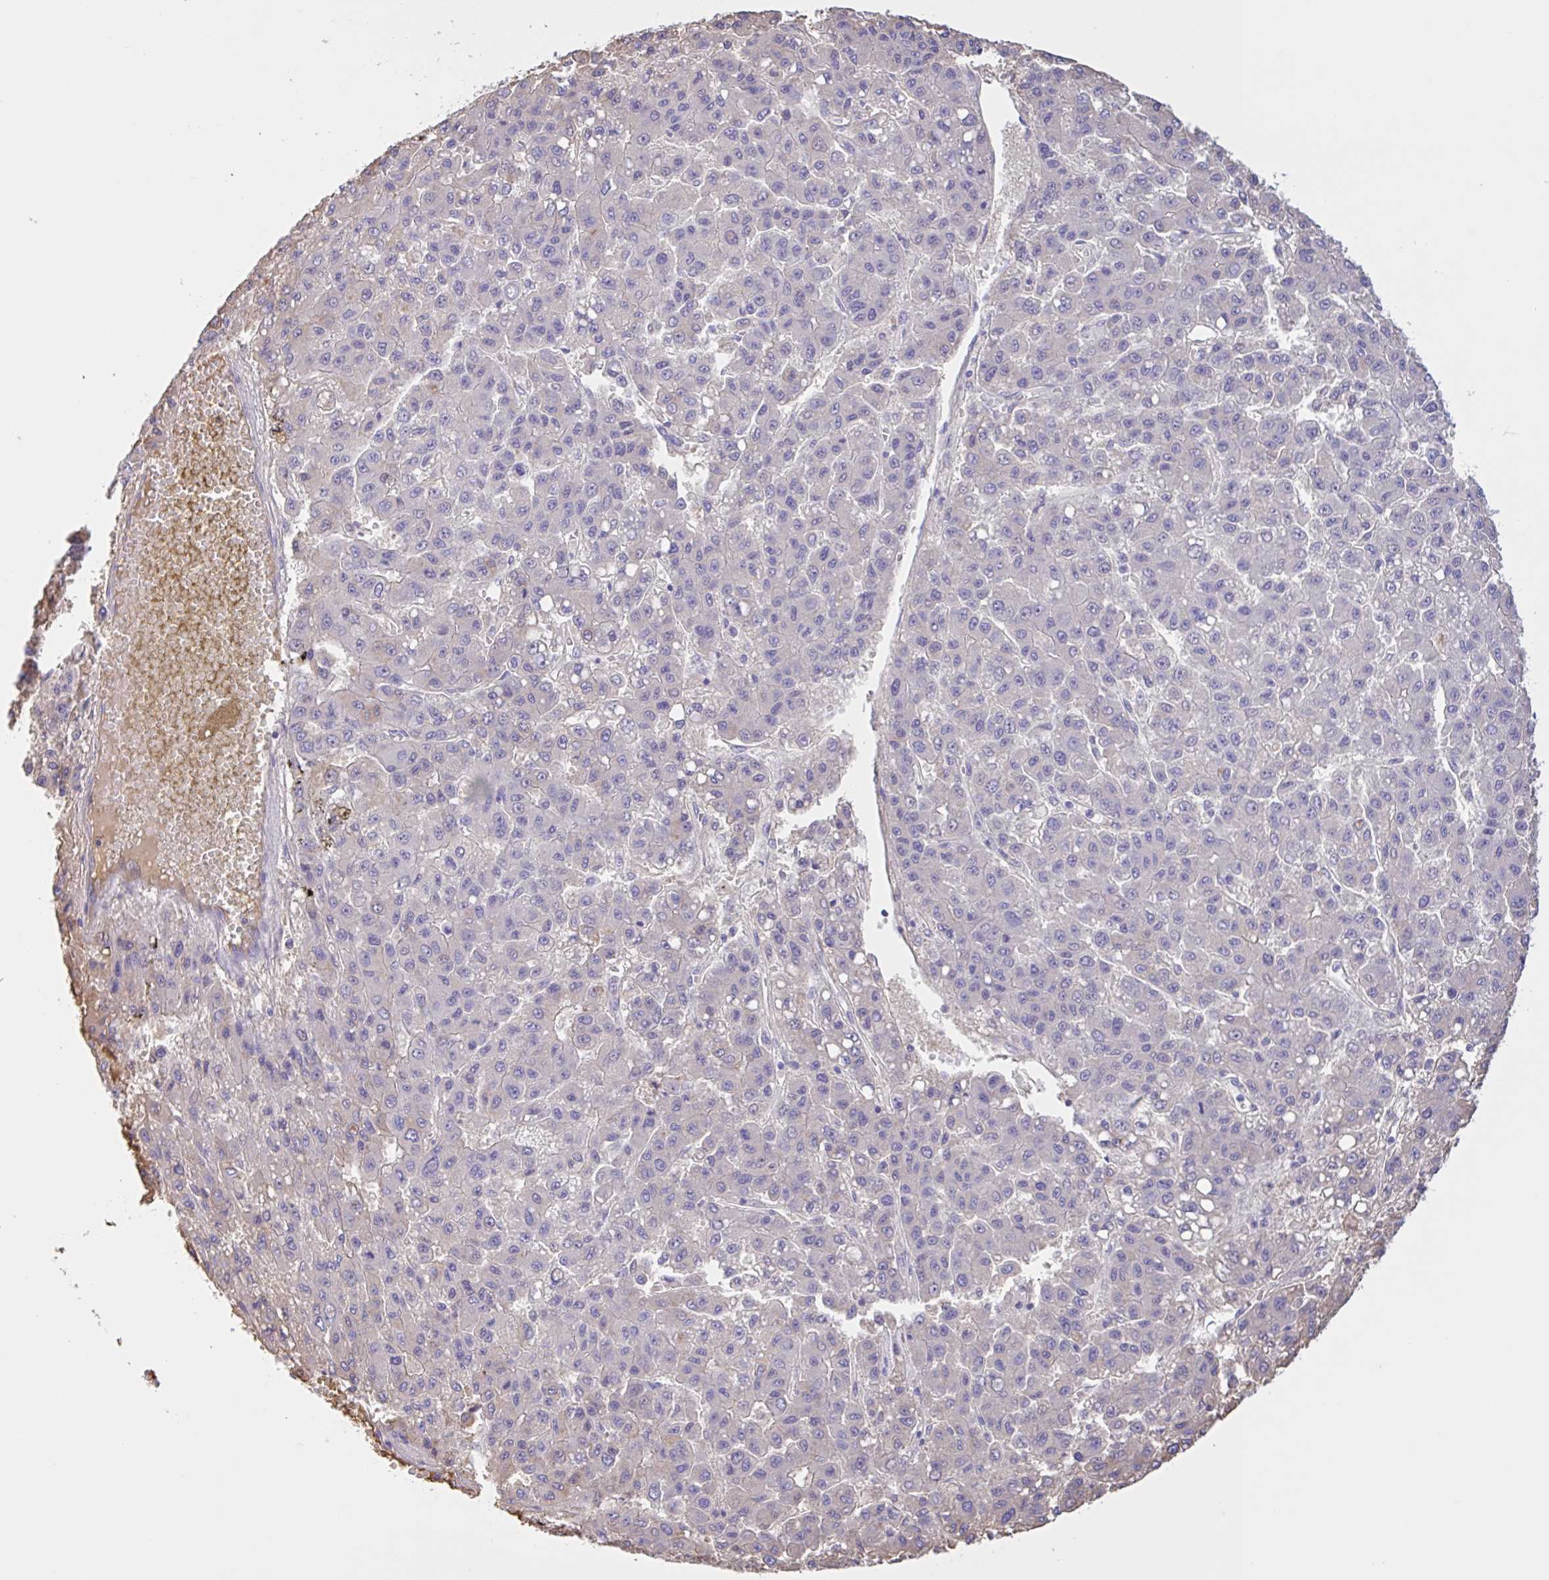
{"staining": {"intensity": "negative", "quantity": "none", "location": "none"}, "tissue": "liver cancer", "cell_type": "Tumor cells", "image_type": "cancer", "snomed": [{"axis": "morphology", "description": "Carcinoma, Hepatocellular, NOS"}, {"axis": "topography", "description": "Liver"}], "caption": "Immunohistochemistry (IHC) micrograph of human hepatocellular carcinoma (liver) stained for a protein (brown), which shows no positivity in tumor cells.", "gene": "LARGE2", "patient": {"sex": "male", "age": 70}}